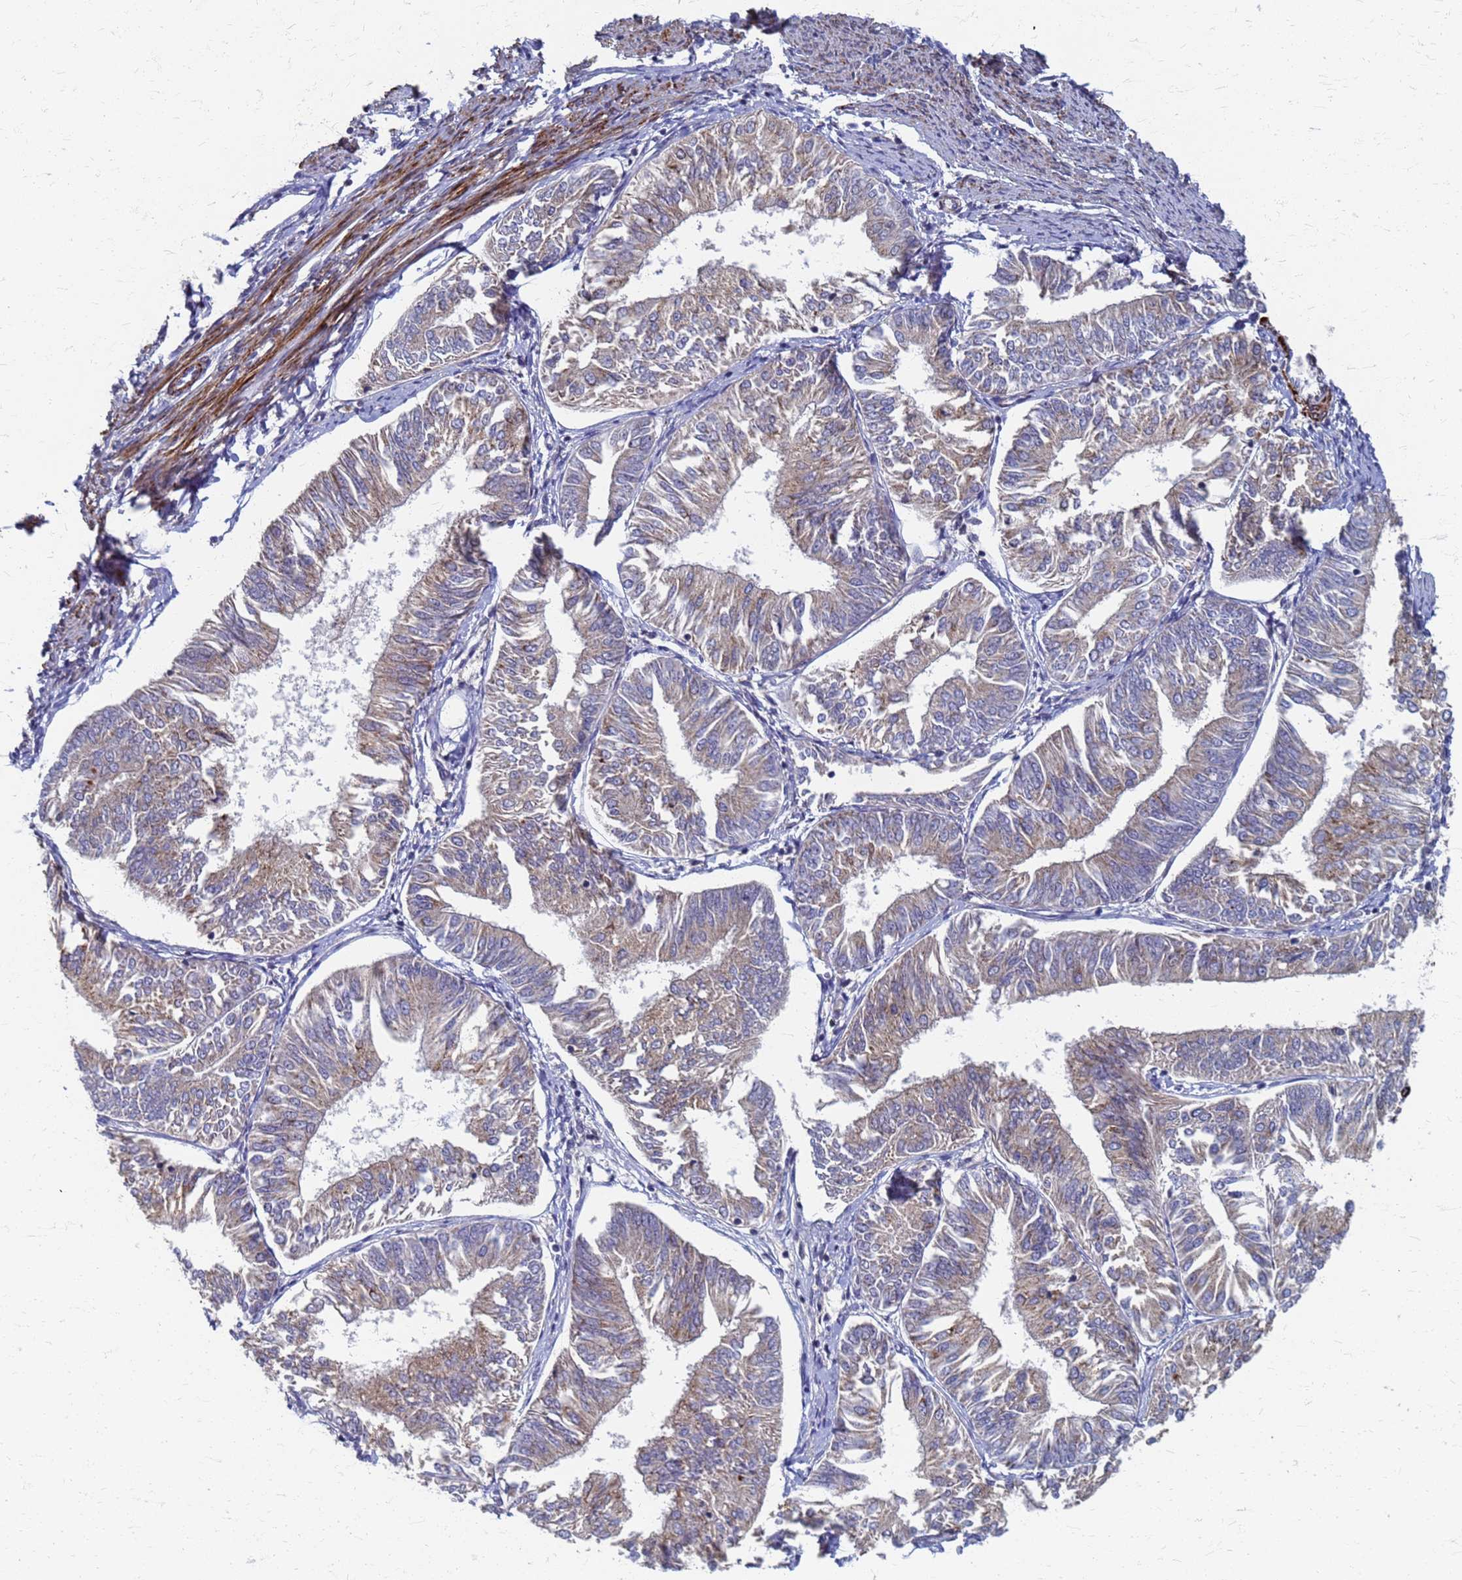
{"staining": {"intensity": "weak", "quantity": ">75%", "location": "cytoplasmic/membranous"}, "tissue": "endometrial cancer", "cell_type": "Tumor cells", "image_type": "cancer", "snomed": [{"axis": "morphology", "description": "Adenocarcinoma, NOS"}, {"axis": "topography", "description": "Endometrium"}], "caption": "IHC staining of endometrial cancer, which reveals low levels of weak cytoplasmic/membranous positivity in approximately >75% of tumor cells indicating weak cytoplasmic/membranous protein expression. The staining was performed using DAB (brown) for protein detection and nuclei were counterstained in hematoxylin (blue).", "gene": "ATPAF1", "patient": {"sex": "female", "age": 58}}